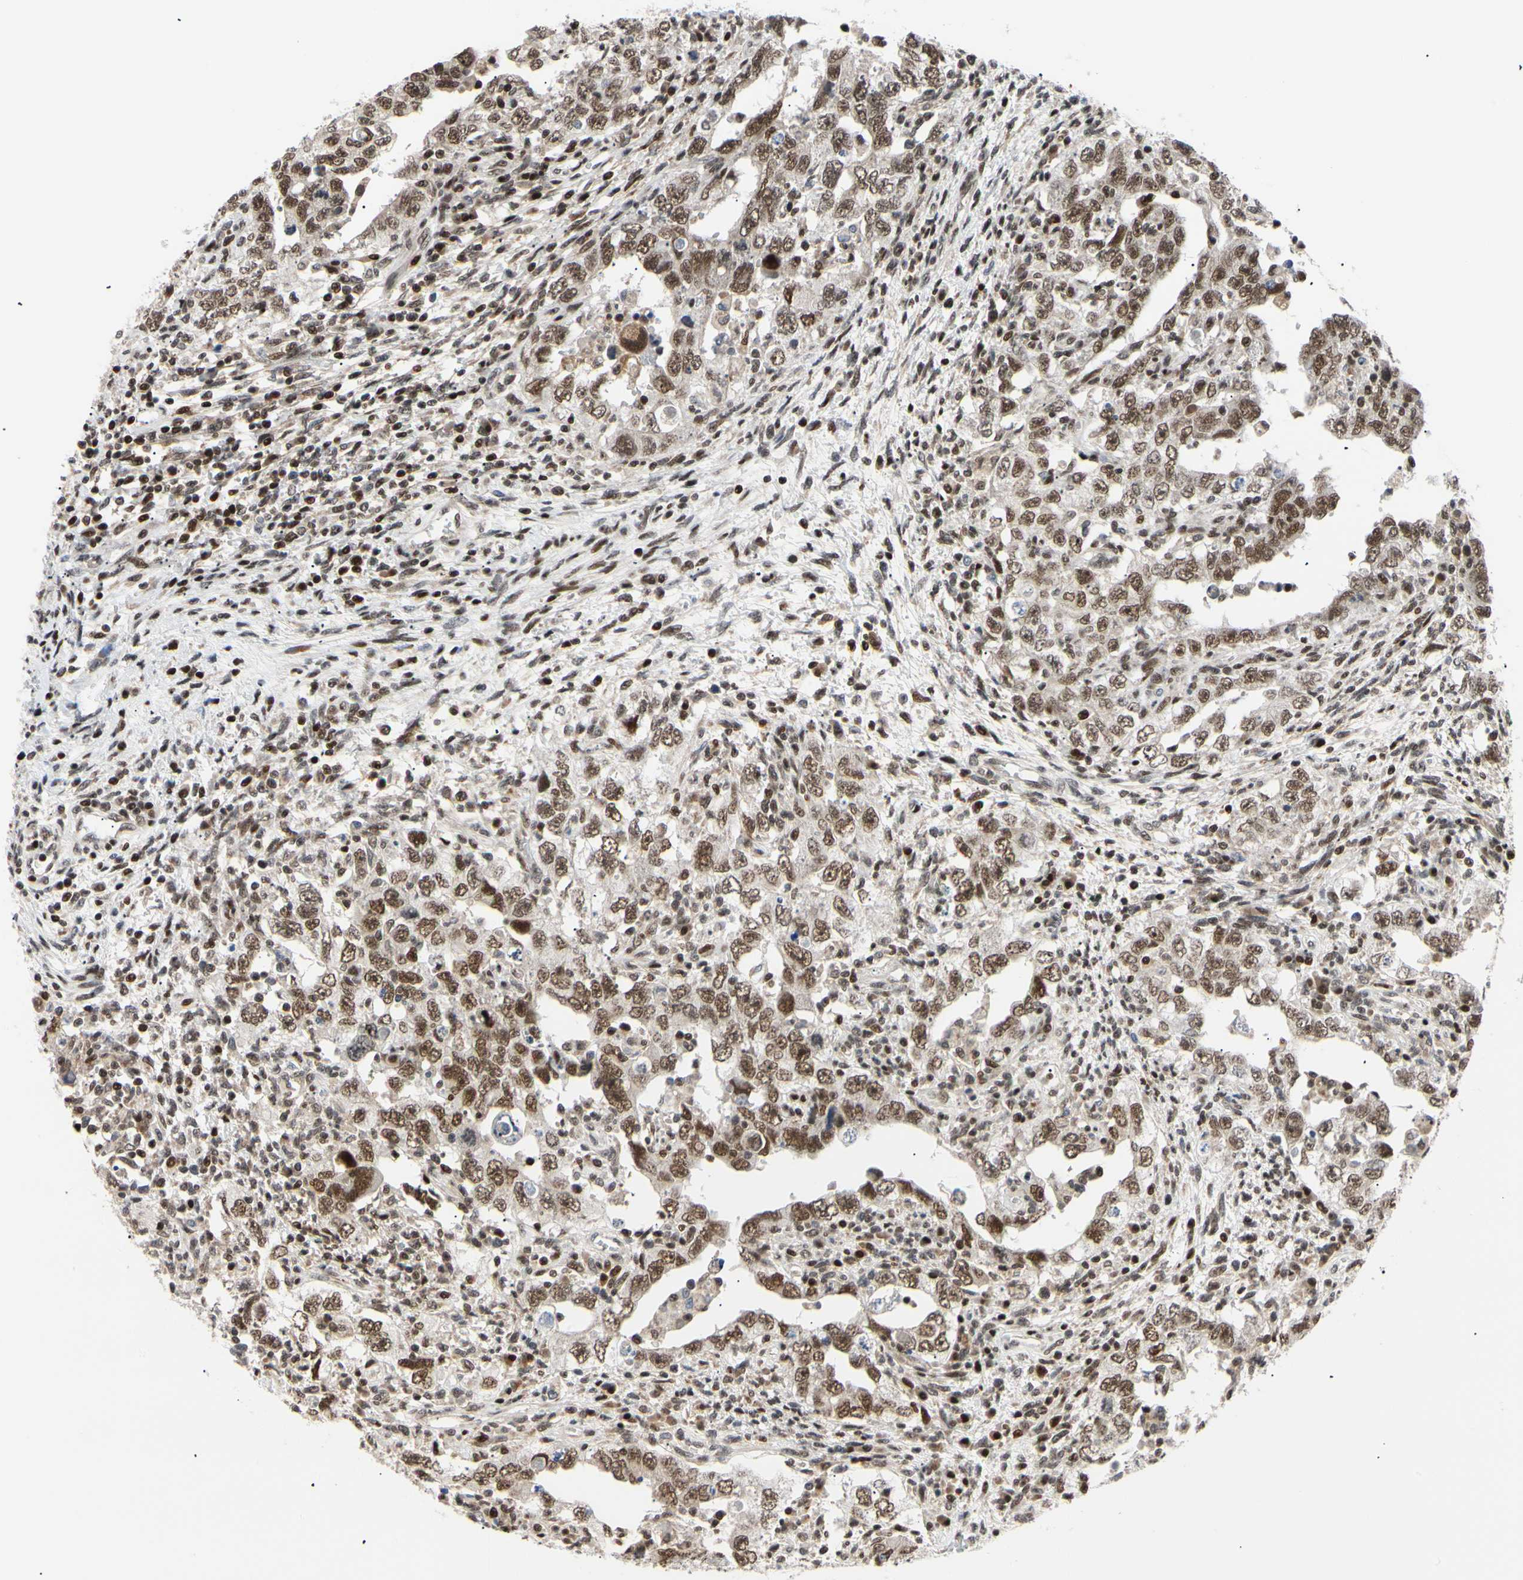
{"staining": {"intensity": "moderate", "quantity": ">75%", "location": "nuclear"}, "tissue": "testis cancer", "cell_type": "Tumor cells", "image_type": "cancer", "snomed": [{"axis": "morphology", "description": "Carcinoma, Embryonal, NOS"}, {"axis": "topography", "description": "Testis"}], "caption": "This image displays immunohistochemistry (IHC) staining of testis cancer (embryonal carcinoma), with medium moderate nuclear expression in about >75% of tumor cells.", "gene": "E2F1", "patient": {"sex": "male", "age": 26}}